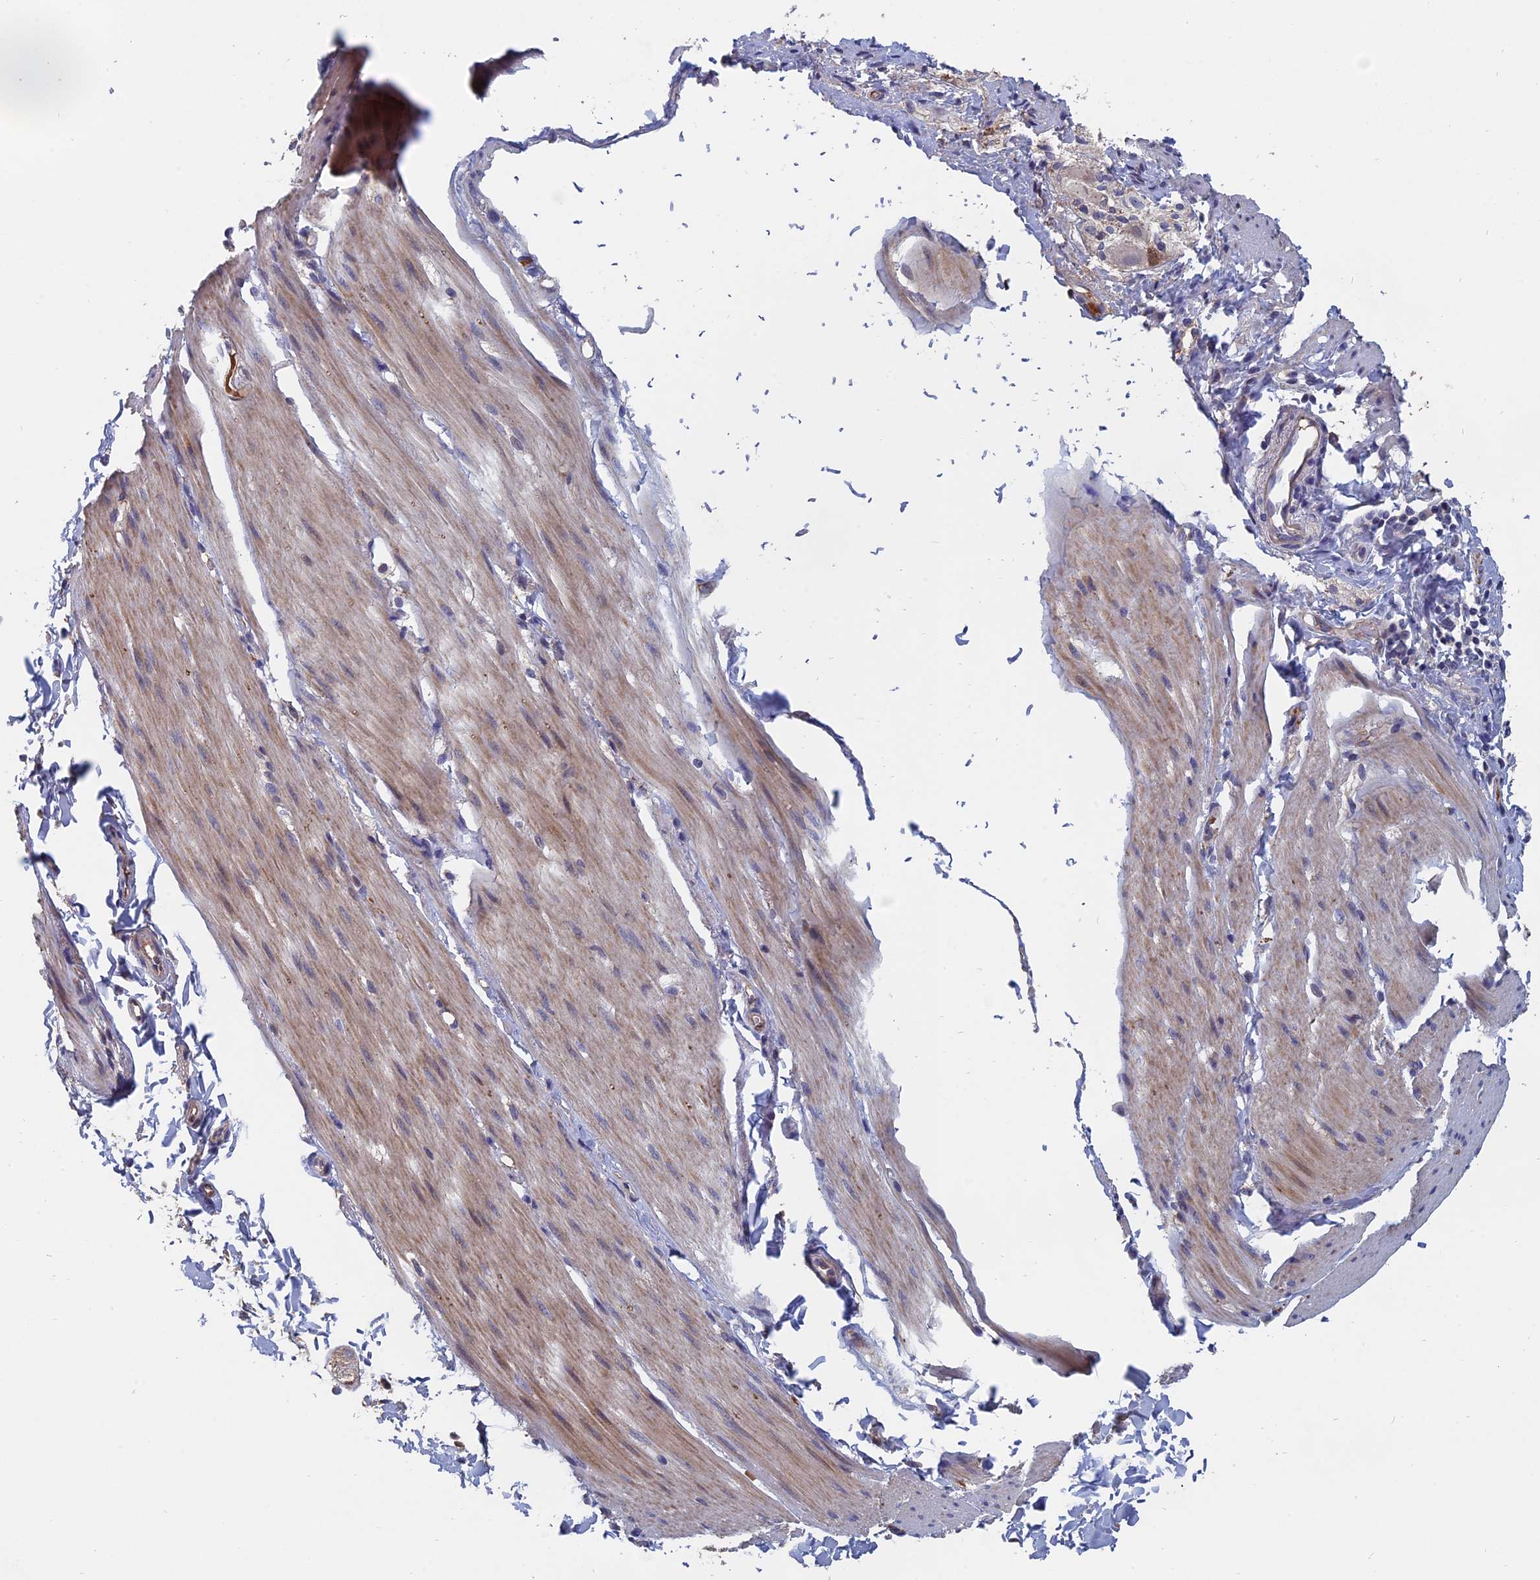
{"staining": {"intensity": "weak", "quantity": "25%-75%", "location": "cytoplasmic/membranous"}, "tissue": "smooth muscle", "cell_type": "Smooth muscle cells", "image_type": "normal", "snomed": [{"axis": "morphology", "description": "Normal tissue, NOS"}, {"axis": "topography", "description": "Smooth muscle"}, {"axis": "topography", "description": "Small intestine"}], "caption": "A photomicrograph of human smooth muscle stained for a protein exhibits weak cytoplasmic/membranous brown staining in smooth muscle cells. Using DAB (3,3'-diaminobenzidine) (brown) and hematoxylin (blue) stains, captured at high magnification using brightfield microscopy.", "gene": "SLC33A1", "patient": {"sex": "female", "age": 84}}